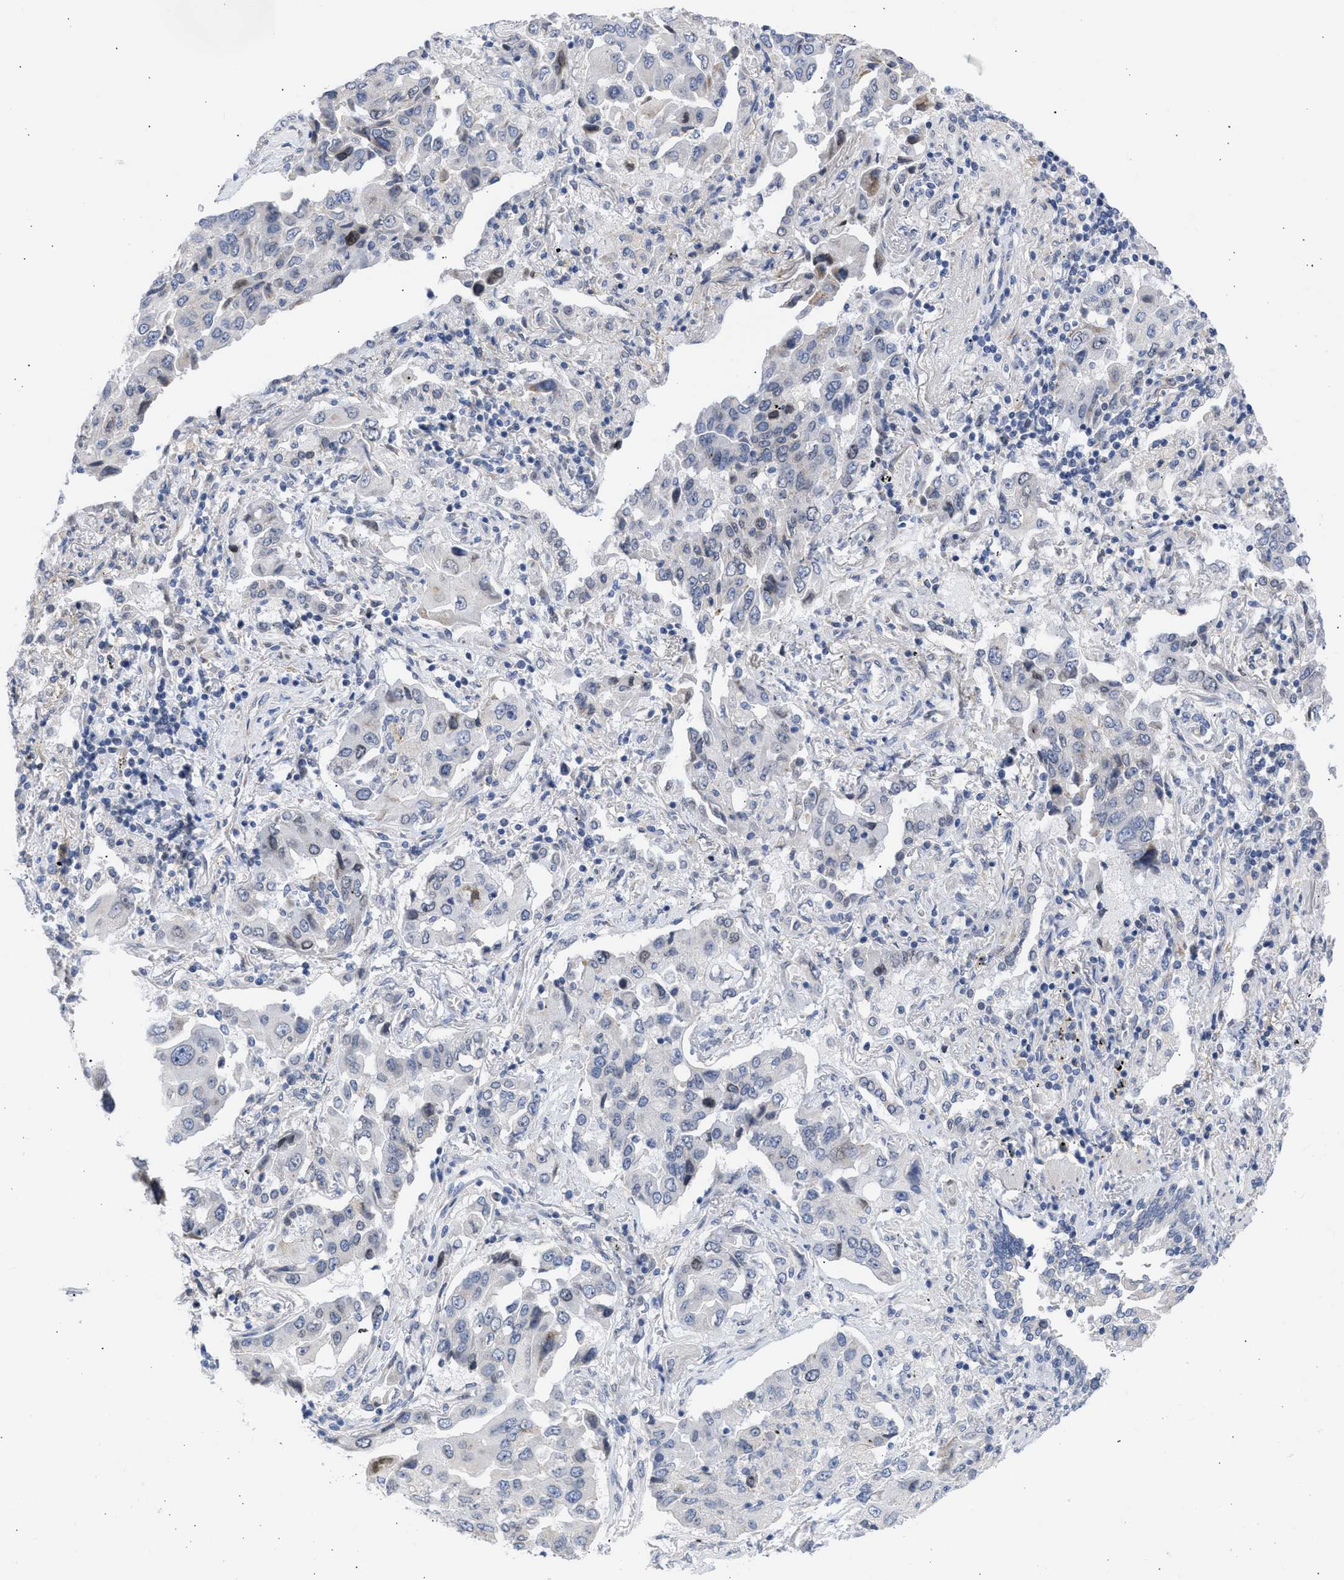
{"staining": {"intensity": "weak", "quantity": "<25%", "location": "nuclear"}, "tissue": "lung cancer", "cell_type": "Tumor cells", "image_type": "cancer", "snomed": [{"axis": "morphology", "description": "Adenocarcinoma, NOS"}, {"axis": "topography", "description": "Lung"}], "caption": "Lung cancer (adenocarcinoma) was stained to show a protein in brown. There is no significant staining in tumor cells.", "gene": "NUP35", "patient": {"sex": "female", "age": 65}}